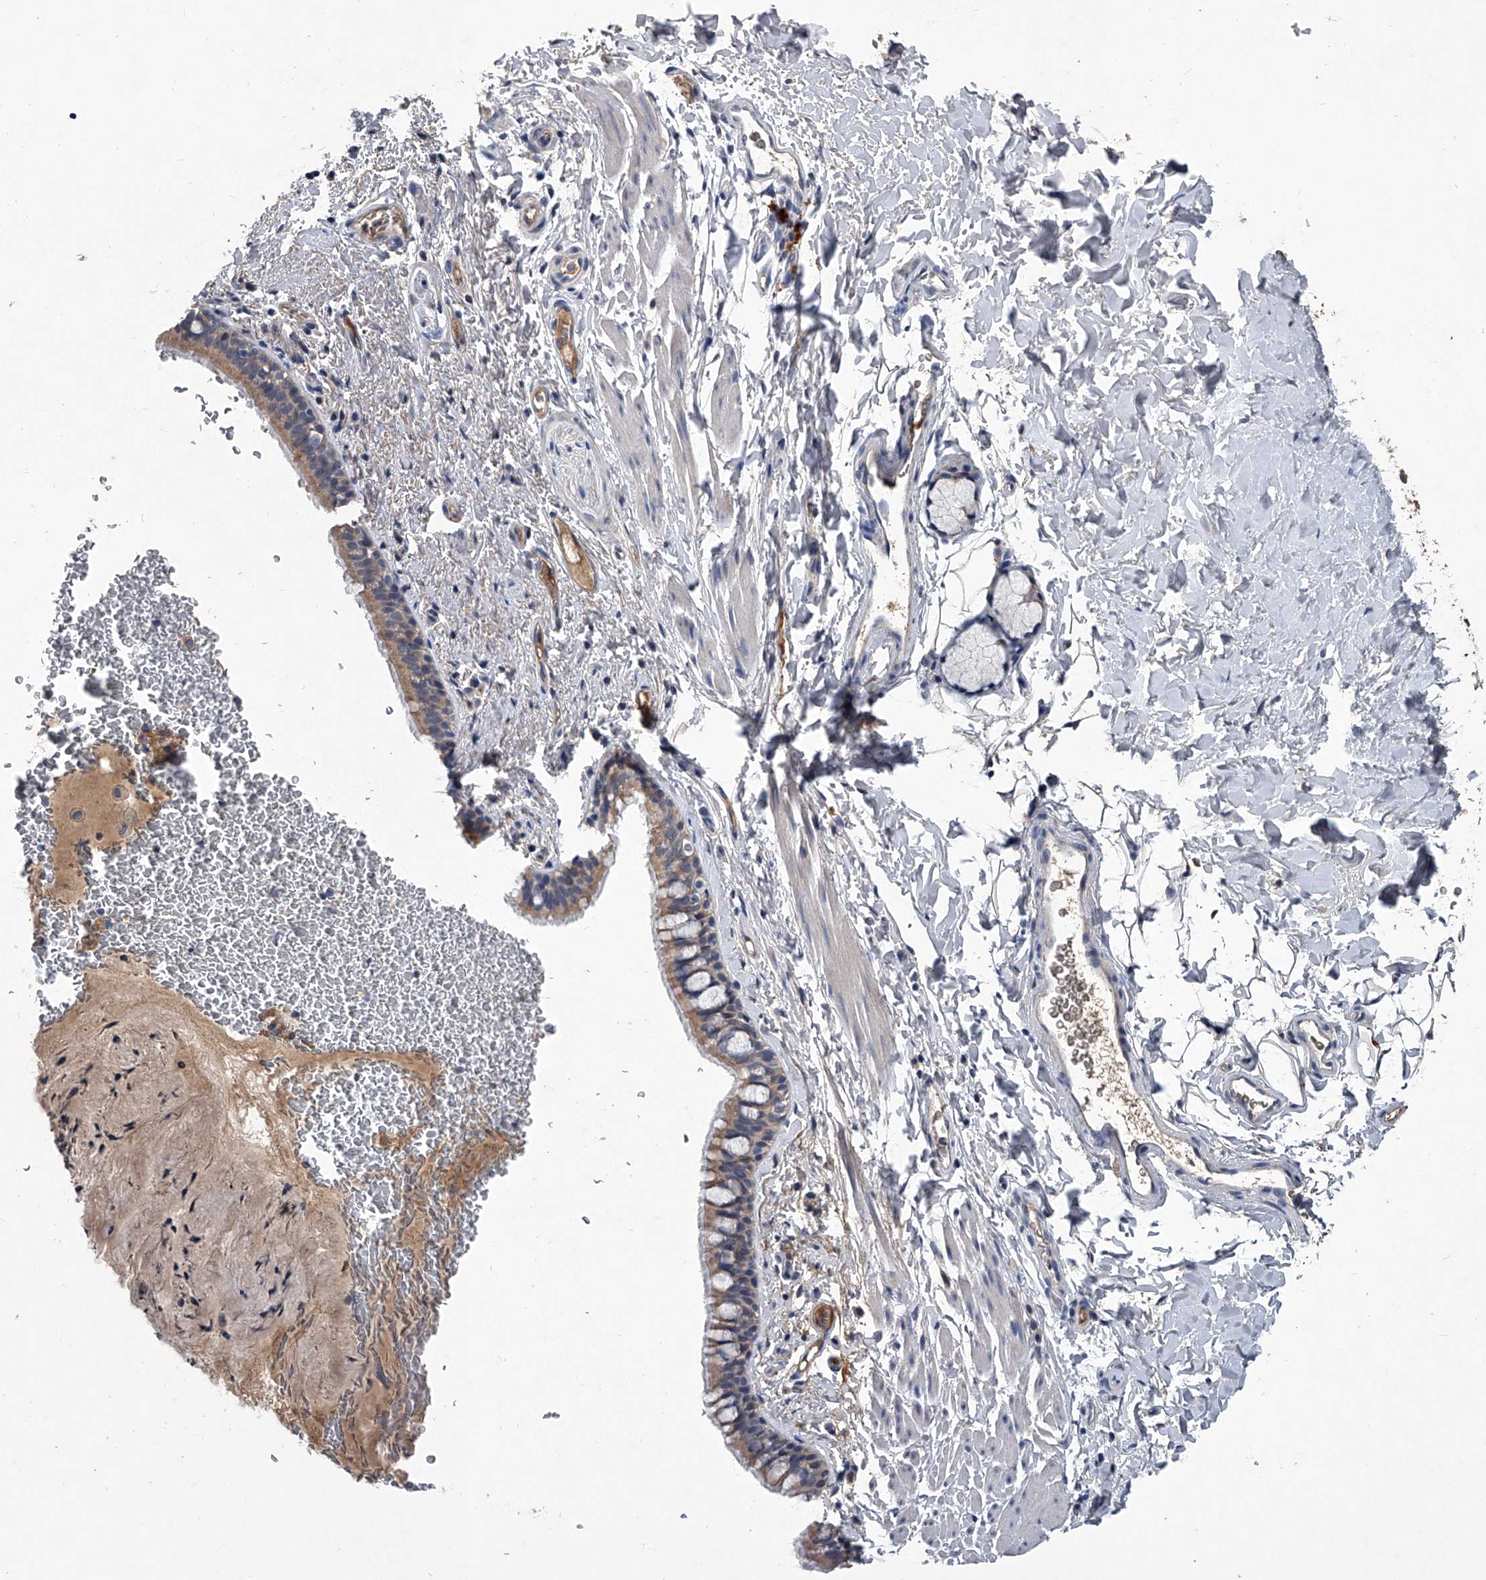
{"staining": {"intensity": "weak", "quantity": ">75%", "location": "cytoplasmic/membranous"}, "tissue": "bronchus", "cell_type": "Respiratory epithelial cells", "image_type": "normal", "snomed": [{"axis": "morphology", "description": "Normal tissue, NOS"}, {"axis": "topography", "description": "Cartilage tissue"}, {"axis": "topography", "description": "Bronchus"}], "caption": "High-power microscopy captured an IHC micrograph of normal bronchus, revealing weak cytoplasmic/membranous staining in approximately >75% of respiratory epithelial cells. Nuclei are stained in blue.", "gene": "C5", "patient": {"sex": "female", "age": 36}}